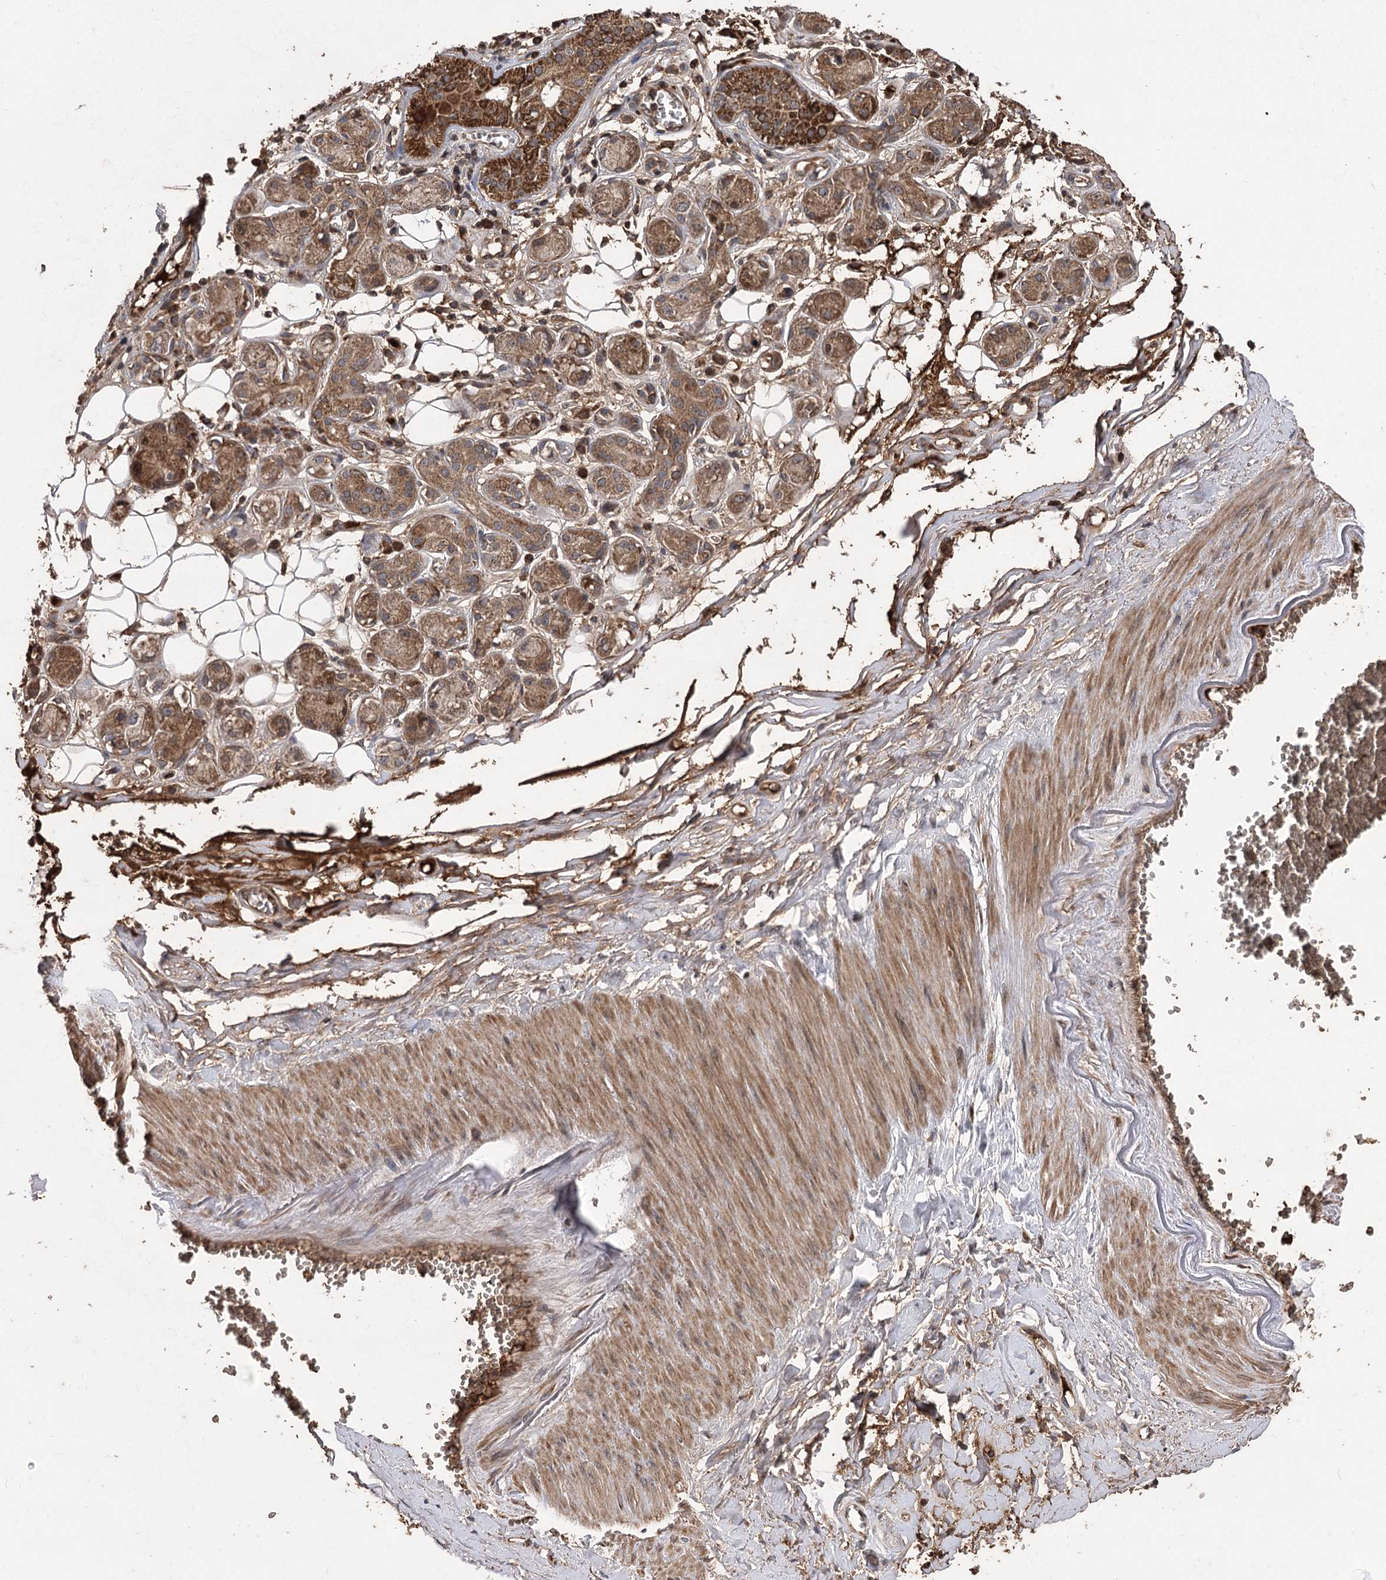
{"staining": {"intensity": "strong", "quantity": ">75%", "location": "cytoplasmic/membranous"}, "tissue": "adipose tissue", "cell_type": "Adipocytes", "image_type": "normal", "snomed": [{"axis": "morphology", "description": "Normal tissue, NOS"}, {"axis": "morphology", "description": "Inflammation, NOS"}, {"axis": "topography", "description": "Salivary gland"}, {"axis": "topography", "description": "Peripheral nerve tissue"}], "caption": "A brown stain shows strong cytoplasmic/membranous positivity of a protein in adipocytes of unremarkable adipose tissue. (IHC, brightfield microscopy, high magnification).", "gene": "RASSF3", "patient": {"sex": "female", "age": 75}}